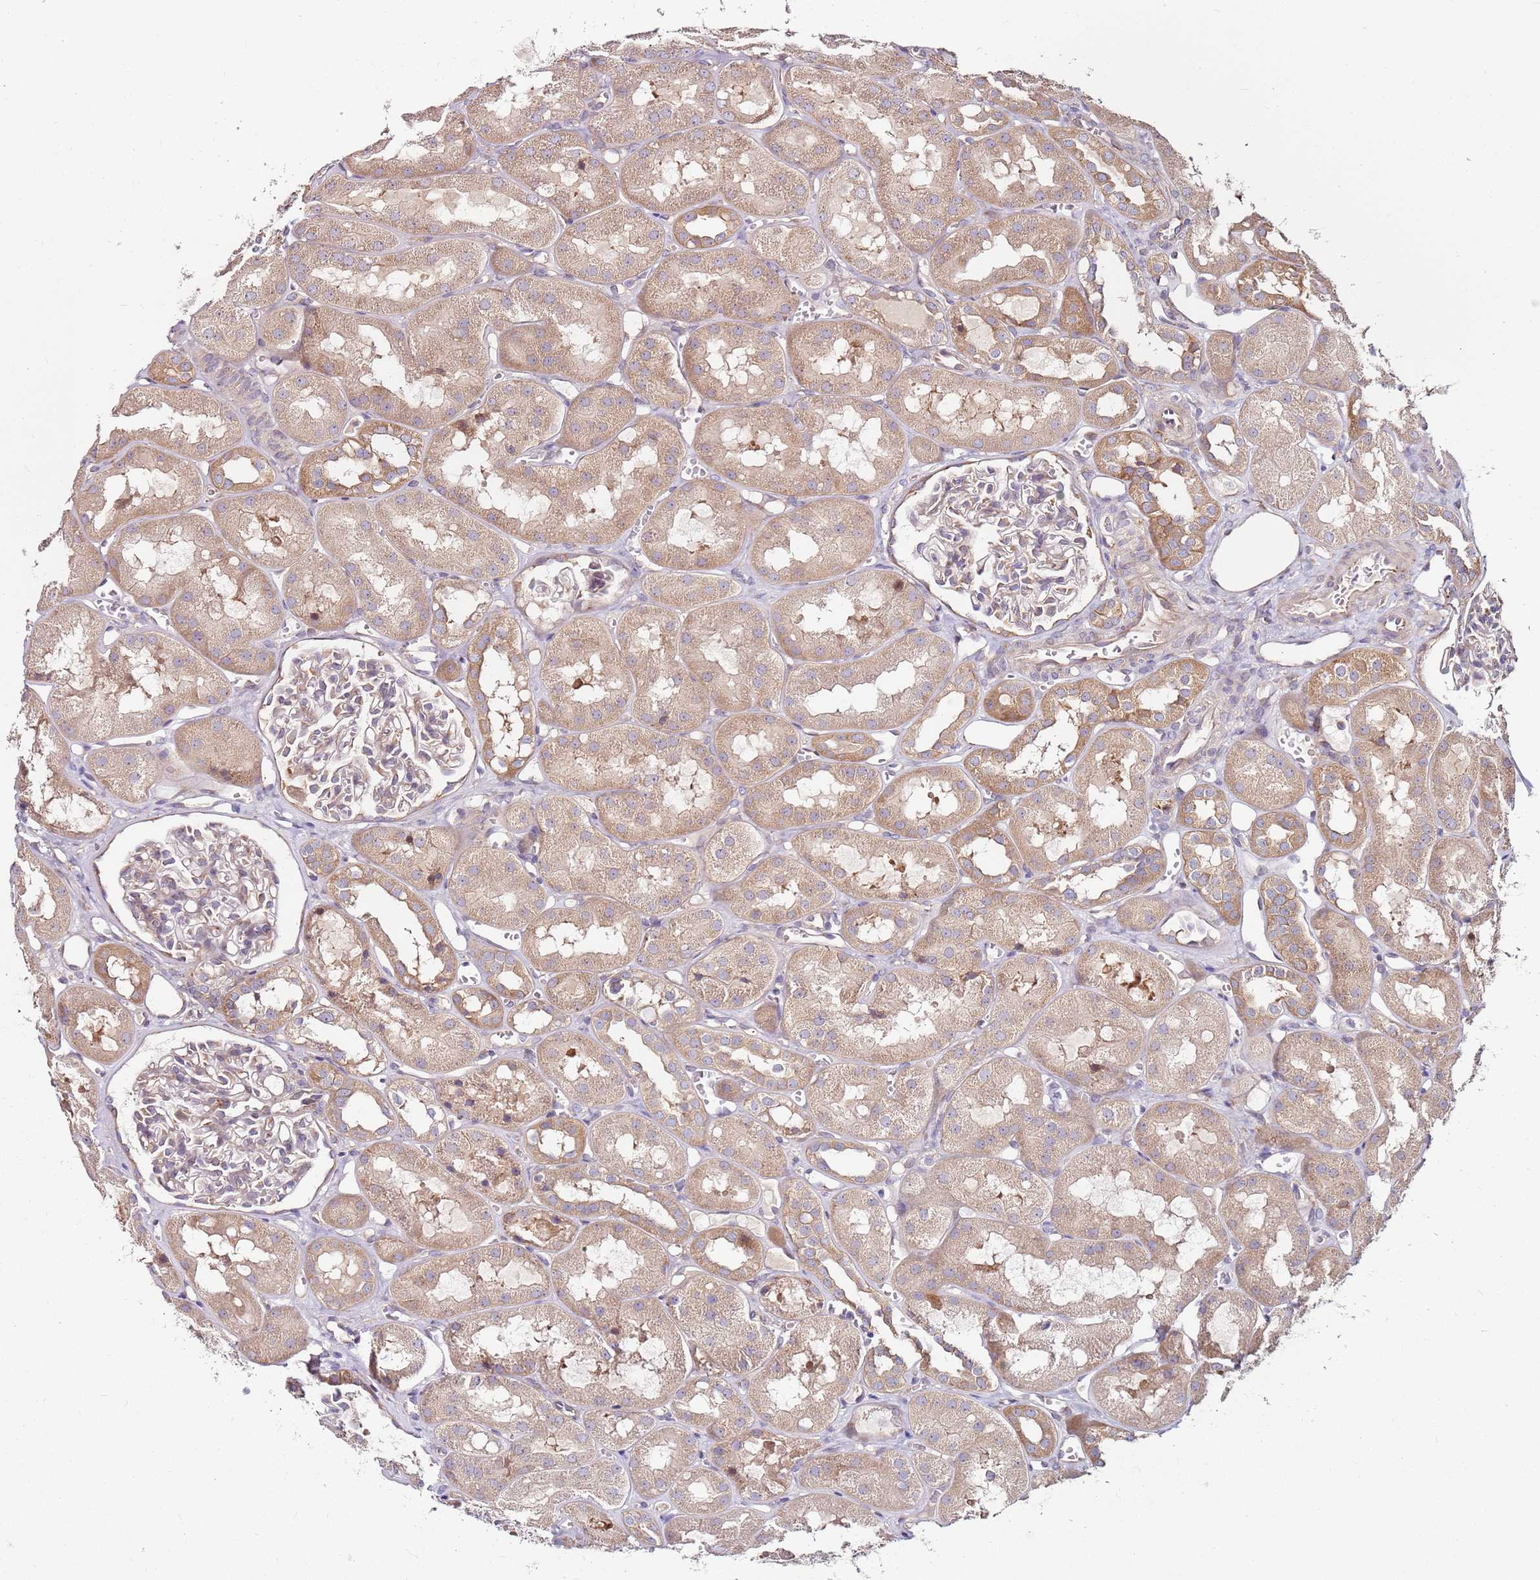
{"staining": {"intensity": "weak", "quantity": "<25%", "location": "cytoplasmic/membranous"}, "tissue": "kidney", "cell_type": "Cells in glomeruli", "image_type": "normal", "snomed": [{"axis": "morphology", "description": "Normal tissue, NOS"}, {"axis": "topography", "description": "Kidney"}], "caption": "IHC image of benign kidney stained for a protein (brown), which demonstrates no expression in cells in glomeruli.", "gene": "RPS3A", "patient": {"sex": "male", "age": 16}}